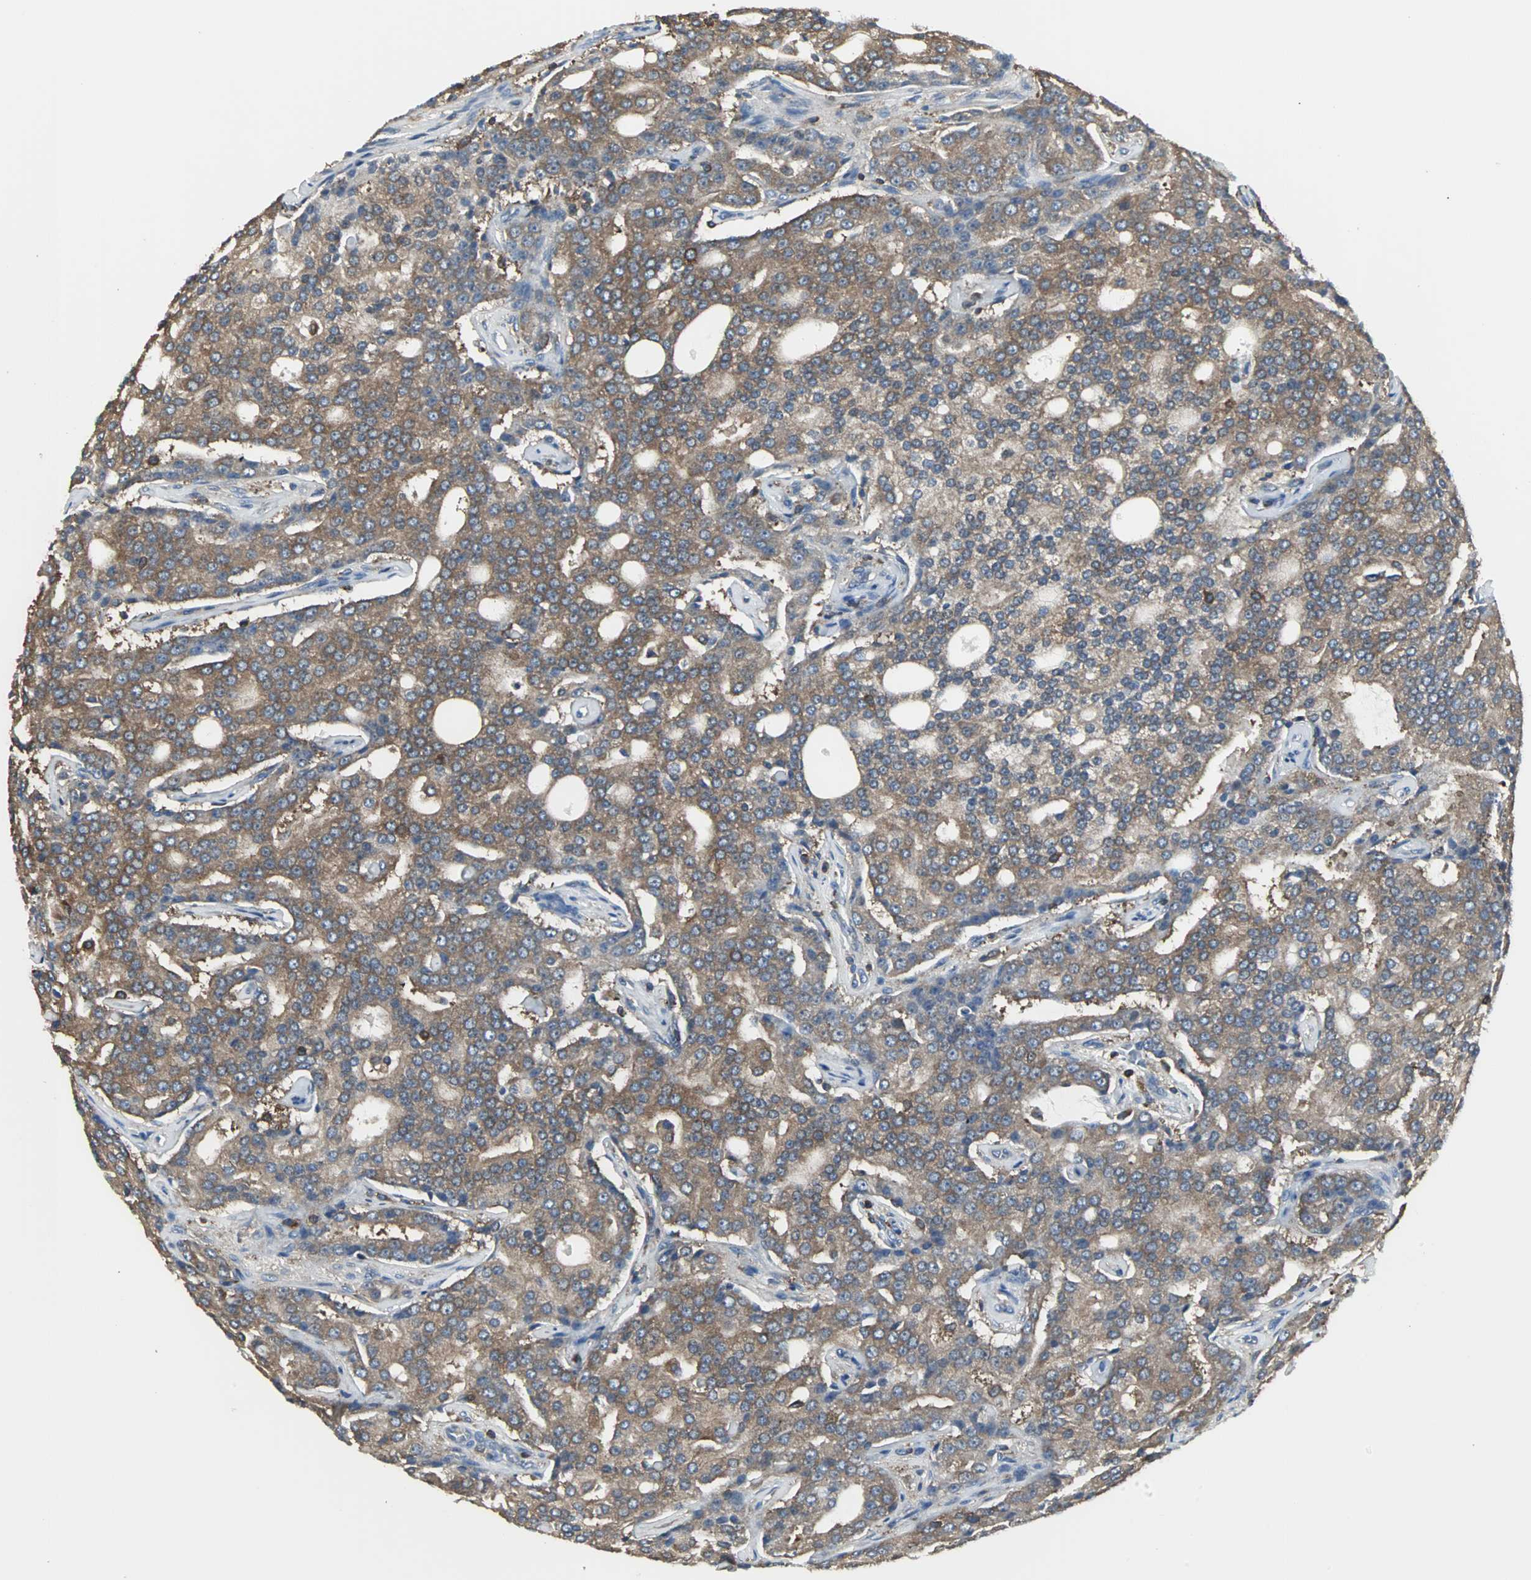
{"staining": {"intensity": "moderate", "quantity": ">75%", "location": "cytoplasmic/membranous"}, "tissue": "prostate cancer", "cell_type": "Tumor cells", "image_type": "cancer", "snomed": [{"axis": "morphology", "description": "Adenocarcinoma, High grade"}, {"axis": "topography", "description": "Prostate"}], "caption": "A brown stain labels moderate cytoplasmic/membranous expression of a protein in prostate cancer tumor cells.", "gene": "LRRFIP1", "patient": {"sex": "male", "age": 72}}